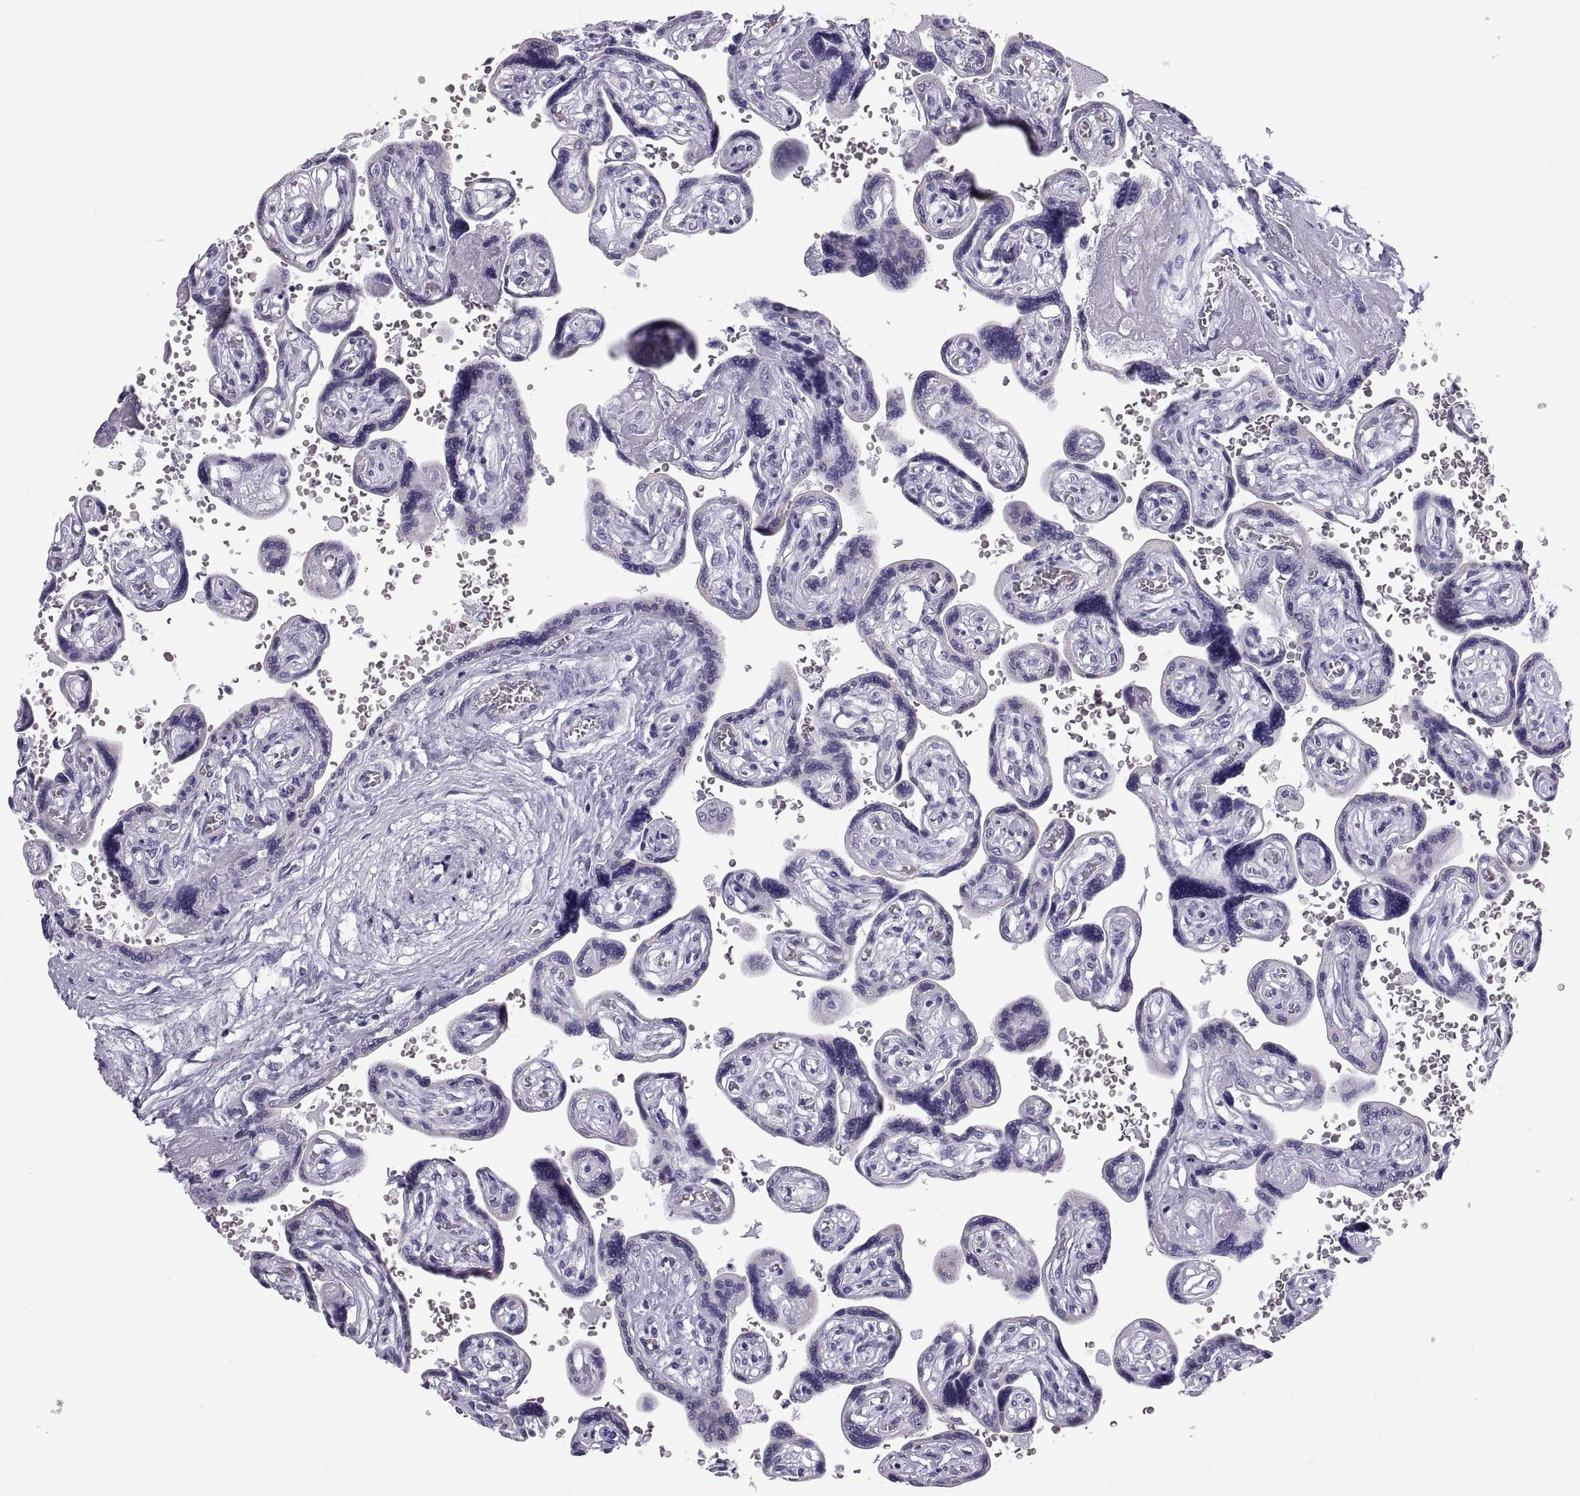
{"staining": {"intensity": "weak", "quantity": "25%-75%", "location": "cytoplasmic/membranous"}, "tissue": "placenta", "cell_type": "Decidual cells", "image_type": "normal", "snomed": [{"axis": "morphology", "description": "Normal tissue, NOS"}, {"axis": "topography", "description": "Placenta"}], "caption": "Placenta stained for a protein displays weak cytoplasmic/membranous positivity in decidual cells. Immunohistochemistry (ihc) stains the protein in brown and the nuclei are stained blue.", "gene": "PAX2", "patient": {"sex": "female", "age": 32}}